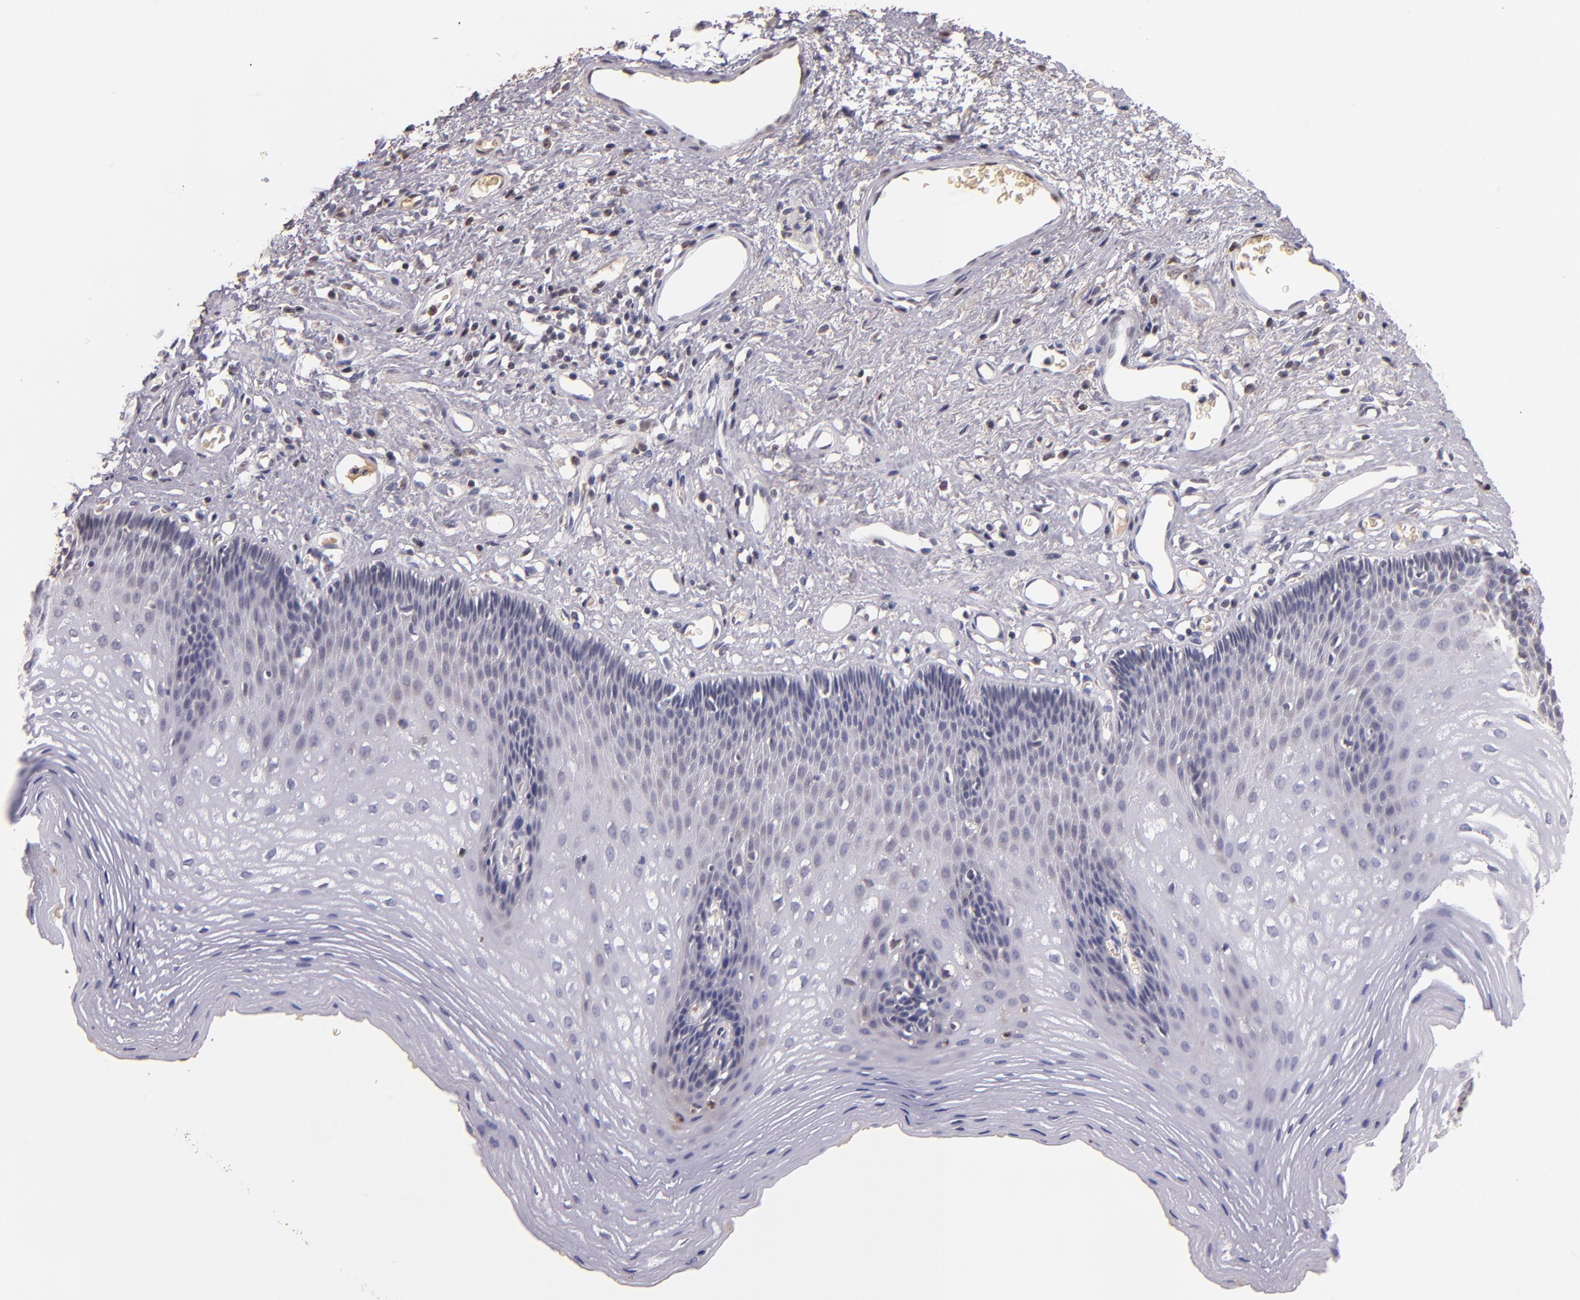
{"staining": {"intensity": "negative", "quantity": "none", "location": "none"}, "tissue": "esophagus", "cell_type": "Squamous epithelial cells", "image_type": "normal", "snomed": [{"axis": "morphology", "description": "Normal tissue, NOS"}, {"axis": "topography", "description": "Esophagus"}], "caption": "DAB (3,3'-diaminobenzidine) immunohistochemical staining of benign esophagus demonstrates no significant positivity in squamous epithelial cells. The staining is performed using DAB (3,3'-diaminobenzidine) brown chromogen with nuclei counter-stained in using hematoxylin.", "gene": "SERPINC1", "patient": {"sex": "female", "age": 70}}